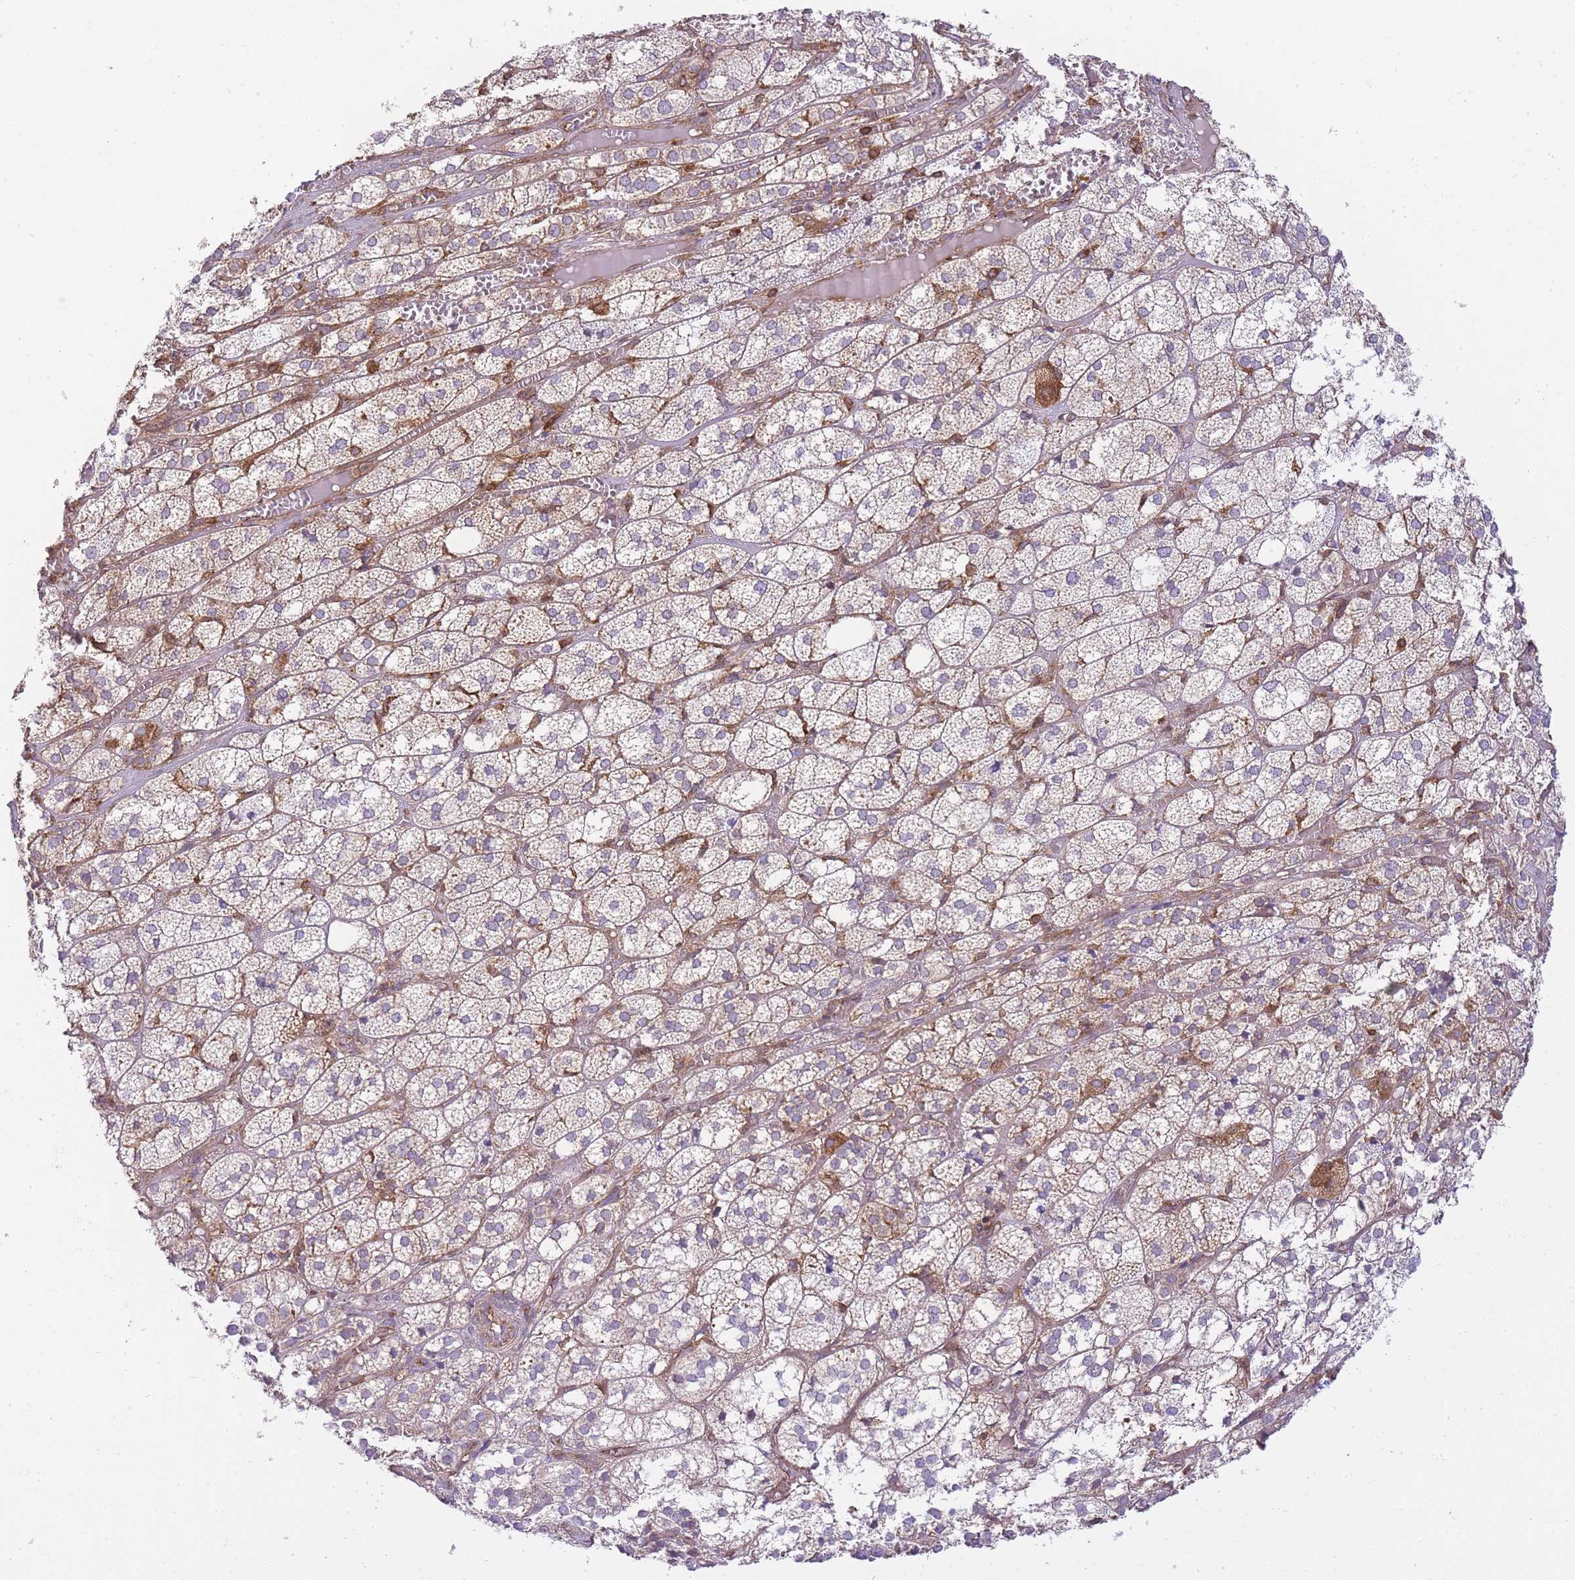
{"staining": {"intensity": "moderate", "quantity": "25%-75%", "location": "cytoplasmic/membranous"}, "tissue": "adrenal gland", "cell_type": "Glandular cells", "image_type": "normal", "snomed": [{"axis": "morphology", "description": "Normal tissue, NOS"}, {"axis": "topography", "description": "Adrenal gland"}], "caption": "Immunohistochemistry (DAB (3,3'-diaminobenzidine)) staining of unremarkable human adrenal gland exhibits moderate cytoplasmic/membranous protein positivity in about 25%-75% of glandular cells. The protein of interest is stained brown, and the nuclei are stained in blue (DAB IHC with brightfield microscopy, high magnification).", "gene": "MSN", "patient": {"sex": "female", "age": 61}}